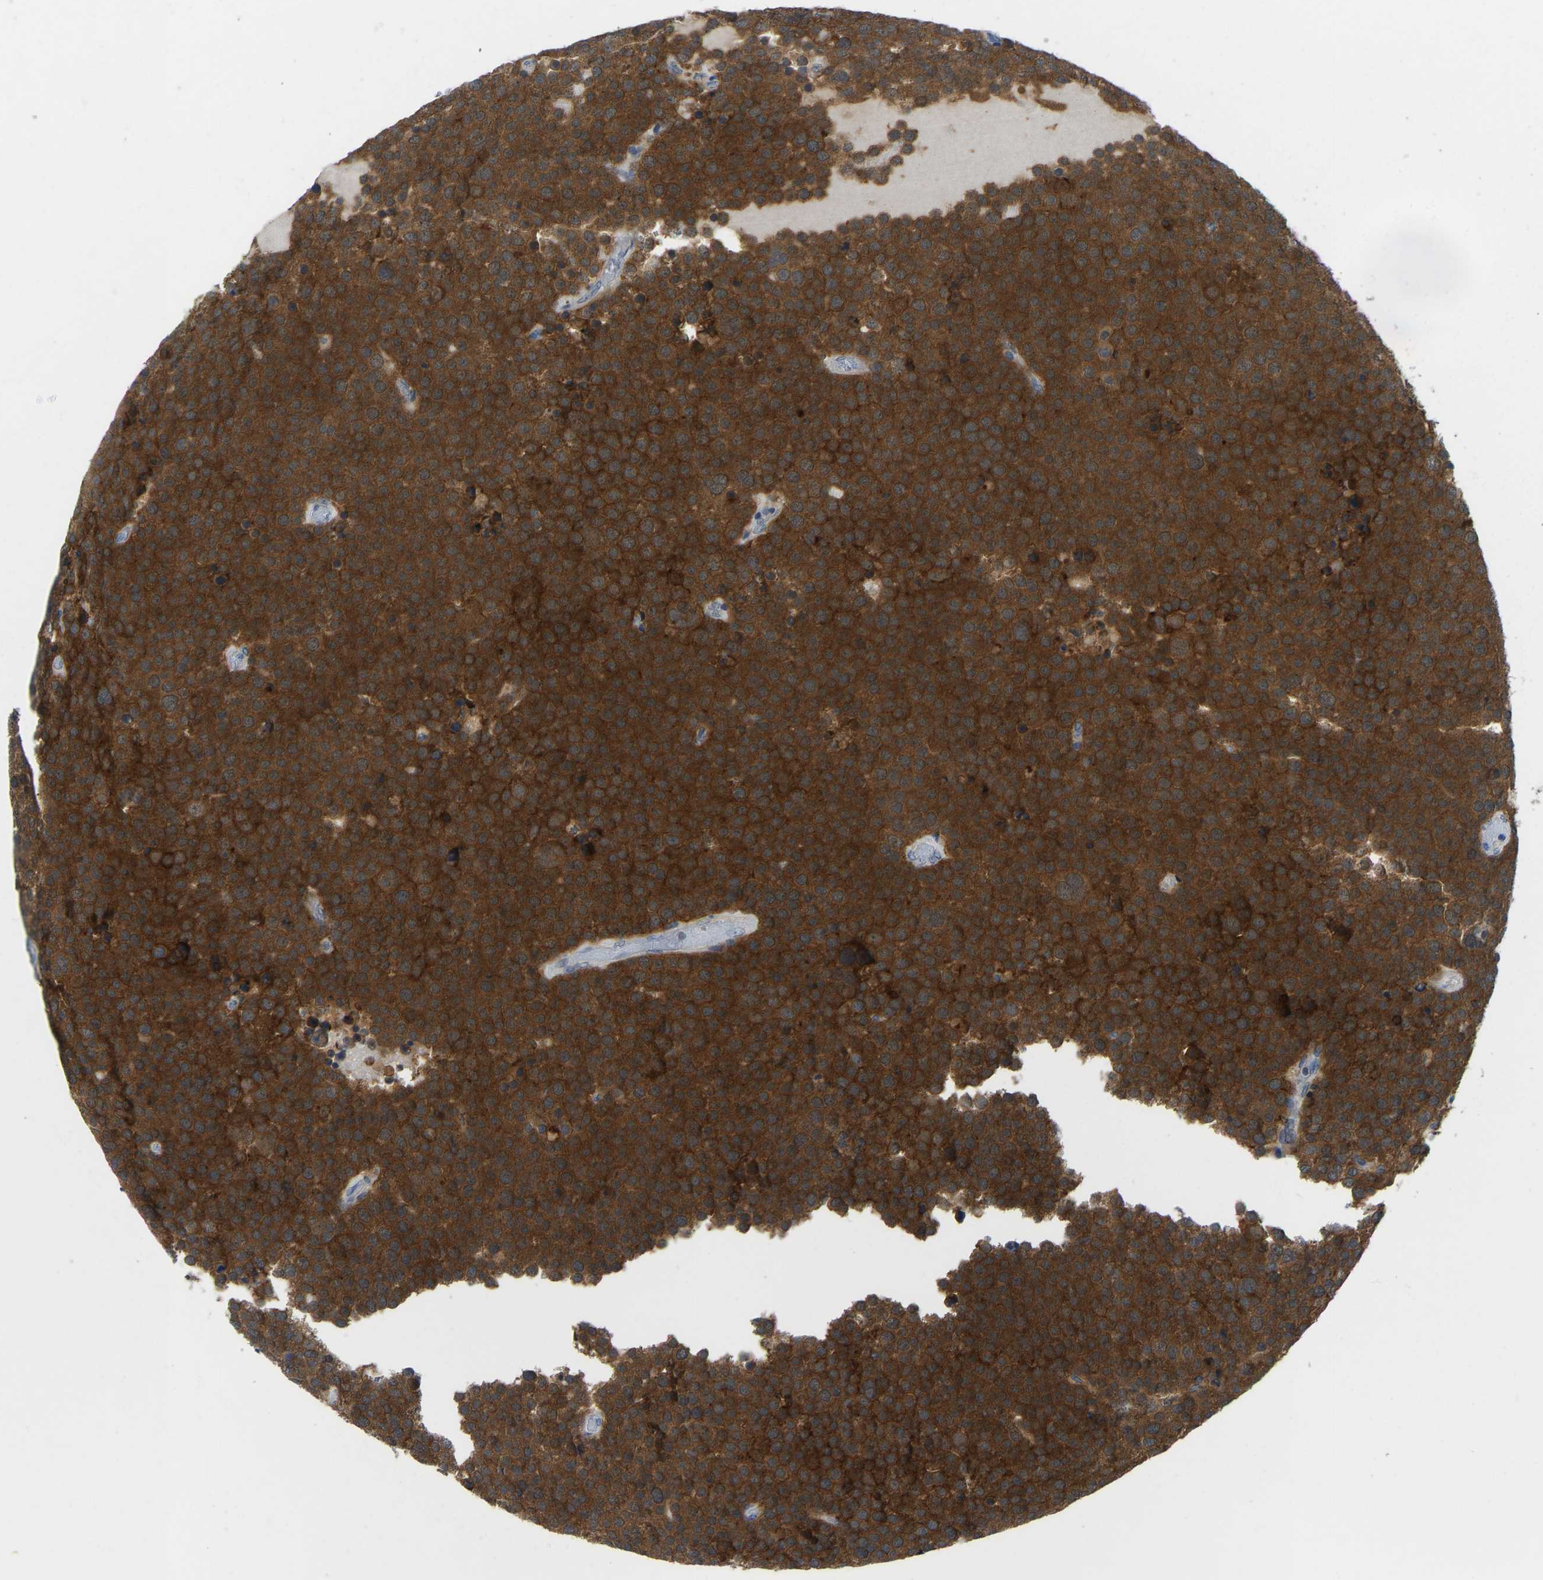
{"staining": {"intensity": "strong", "quantity": ">75%", "location": "cytoplasmic/membranous"}, "tissue": "testis cancer", "cell_type": "Tumor cells", "image_type": "cancer", "snomed": [{"axis": "morphology", "description": "Normal tissue, NOS"}, {"axis": "morphology", "description": "Seminoma, NOS"}, {"axis": "topography", "description": "Testis"}], "caption": "This is a photomicrograph of immunohistochemistry (IHC) staining of seminoma (testis), which shows strong expression in the cytoplasmic/membranous of tumor cells.", "gene": "NDRG3", "patient": {"sex": "male", "age": 71}}